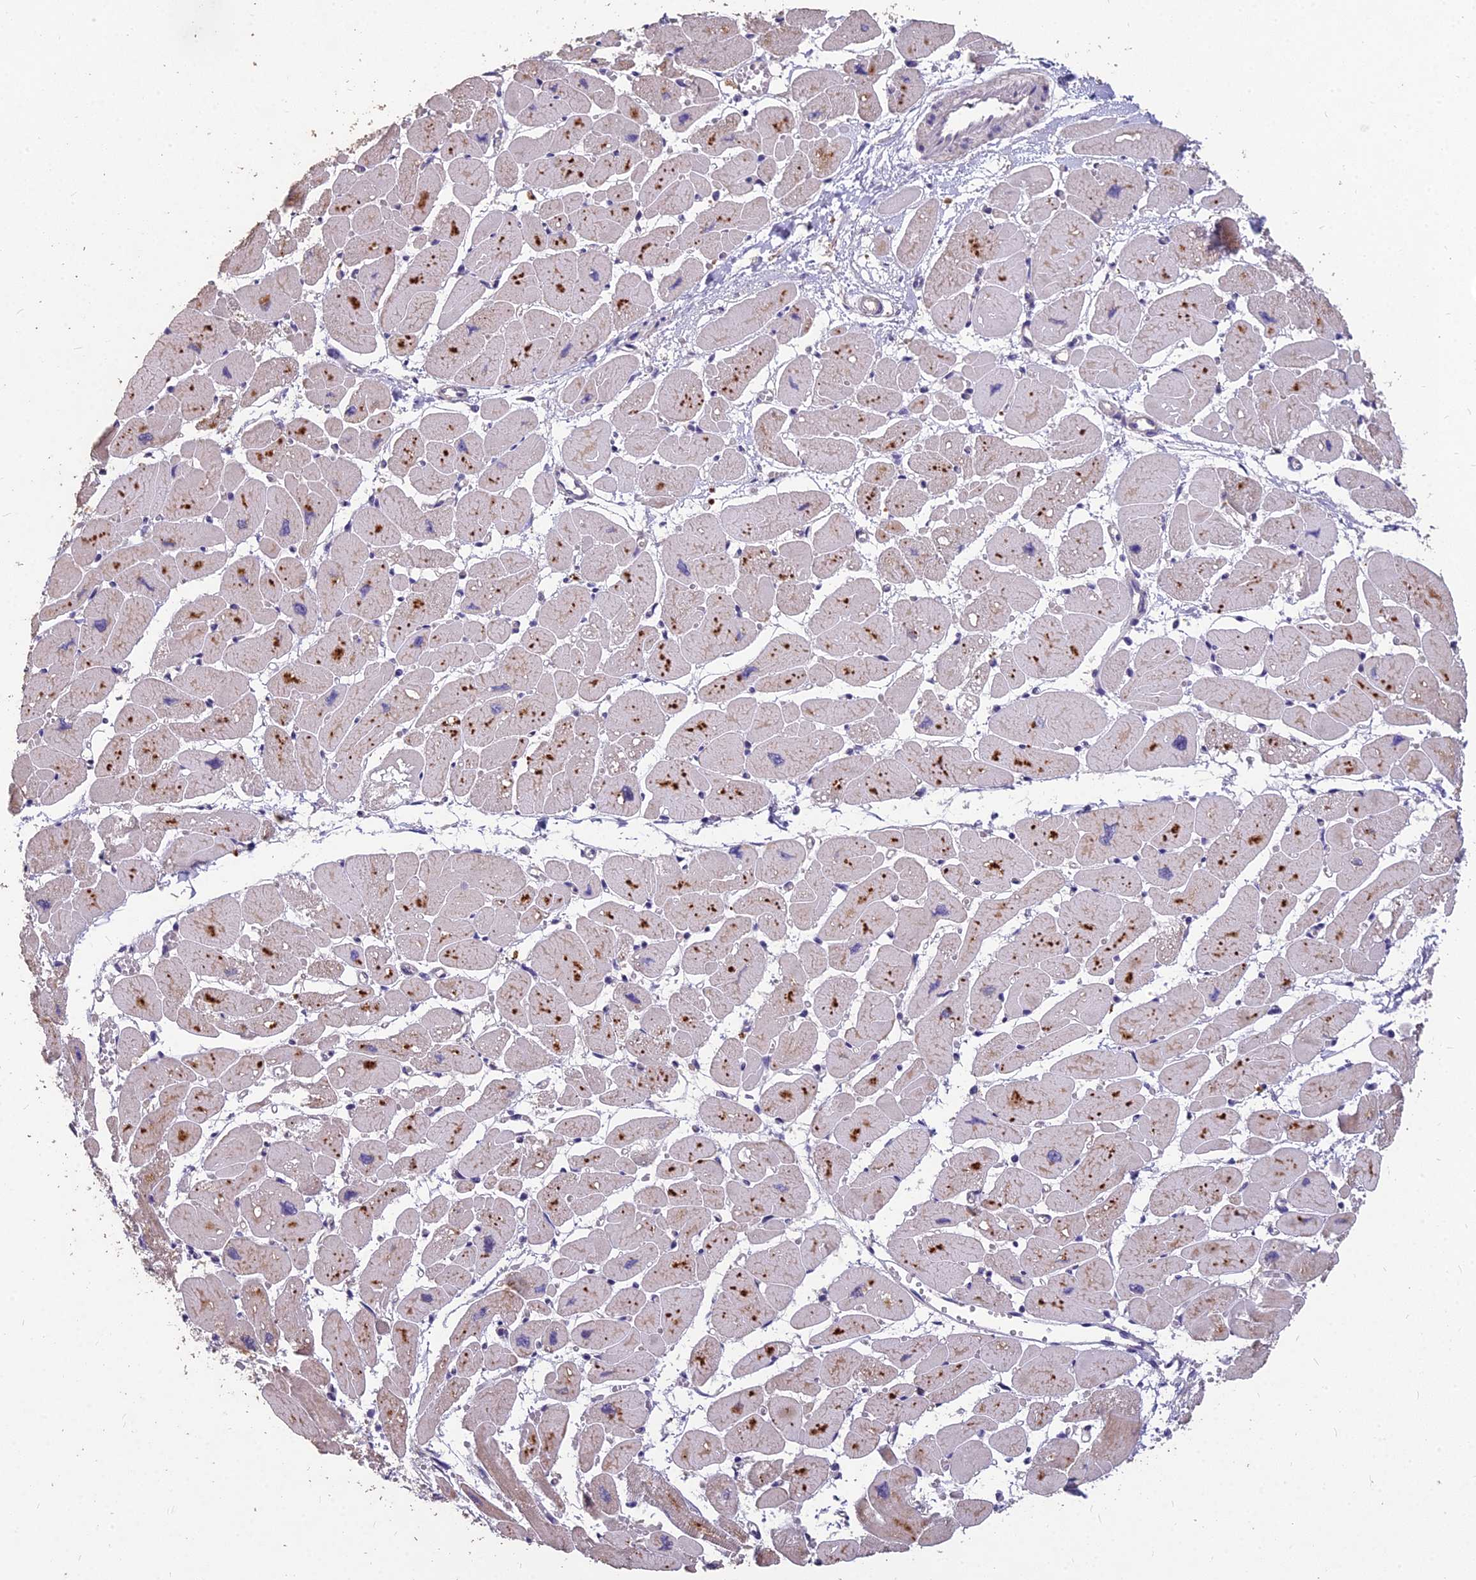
{"staining": {"intensity": "moderate", "quantity": "25%-75%", "location": "cytoplasmic/membranous"}, "tissue": "heart muscle", "cell_type": "Cardiomyocytes", "image_type": "normal", "snomed": [{"axis": "morphology", "description": "Normal tissue, NOS"}, {"axis": "topography", "description": "Heart"}], "caption": "Immunohistochemistry of benign human heart muscle displays medium levels of moderate cytoplasmic/membranous positivity in approximately 25%-75% of cardiomyocytes. The protein is shown in brown color, while the nuclei are stained blue.", "gene": "CEACAM16", "patient": {"sex": "female", "age": 54}}